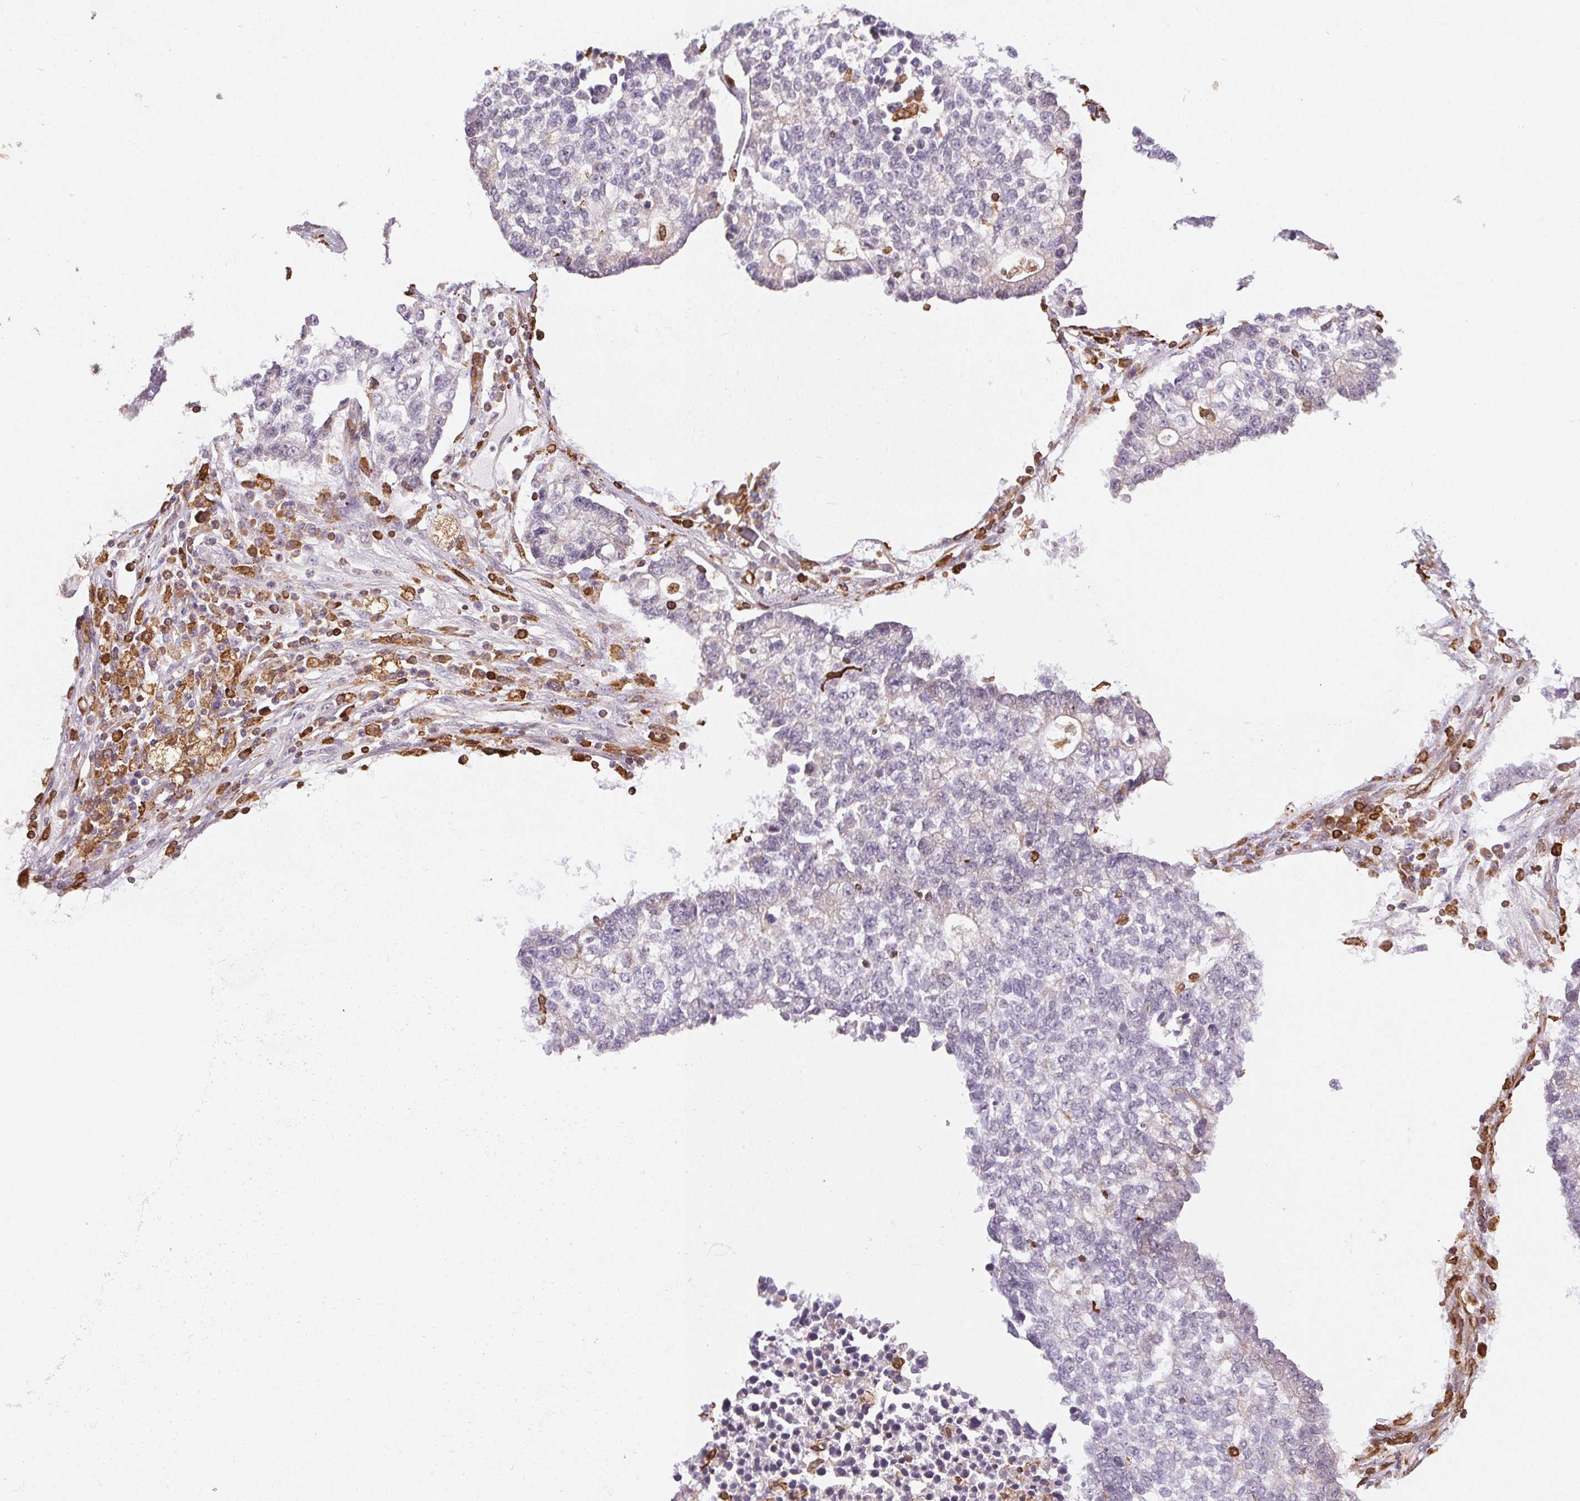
{"staining": {"intensity": "negative", "quantity": "none", "location": "none"}, "tissue": "lung cancer", "cell_type": "Tumor cells", "image_type": "cancer", "snomed": [{"axis": "morphology", "description": "Adenocarcinoma, NOS"}, {"axis": "topography", "description": "Lung"}], "caption": "Immunohistochemistry (IHC) image of neoplastic tissue: adenocarcinoma (lung) stained with DAB displays no significant protein staining in tumor cells. The staining is performed using DAB (3,3'-diaminobenzidine) brown chromogen with nuclei counter-stained in using hematoxylin.", "gene": "RNASET2", "patient": {"sex": "male", "age": 57}}